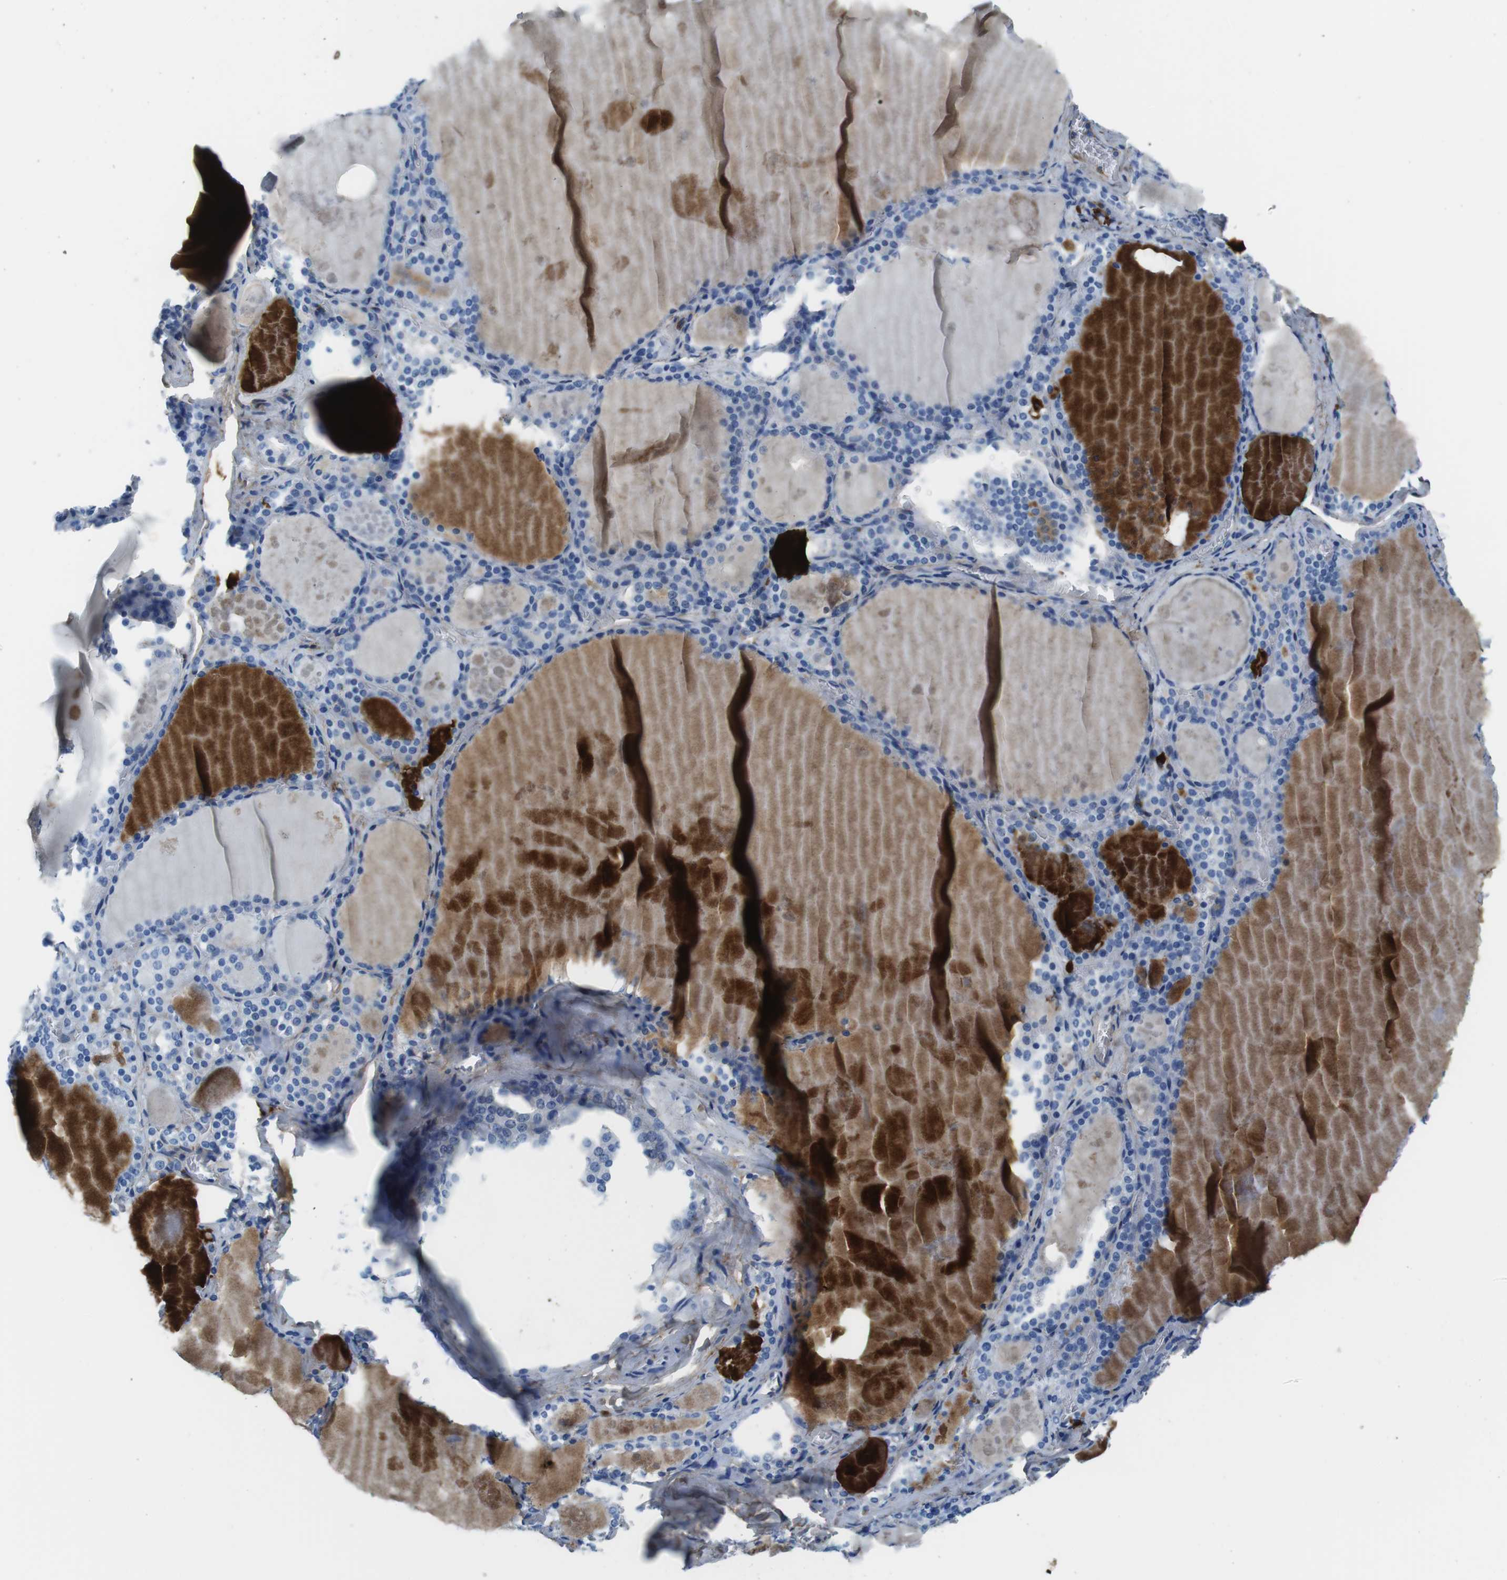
{"staining": {"intensity": "negative", "quantity": "none", "location": "none"}, "tissue": "thyroid gland", "cell_type": "Glandular cells", "image_type": "normal", "snomed": [{"axis": "morphology", "description": "Normal tissue, NOS"}, {"axis": "topography", "description": "Thyroid gland"}], "caption": "Immunohistochemical staining of unremarkable thyroid gland shows no significant expression in glandular cells.", "gene": "IGKC", "patient": {"sex": "male", "age": 56}}